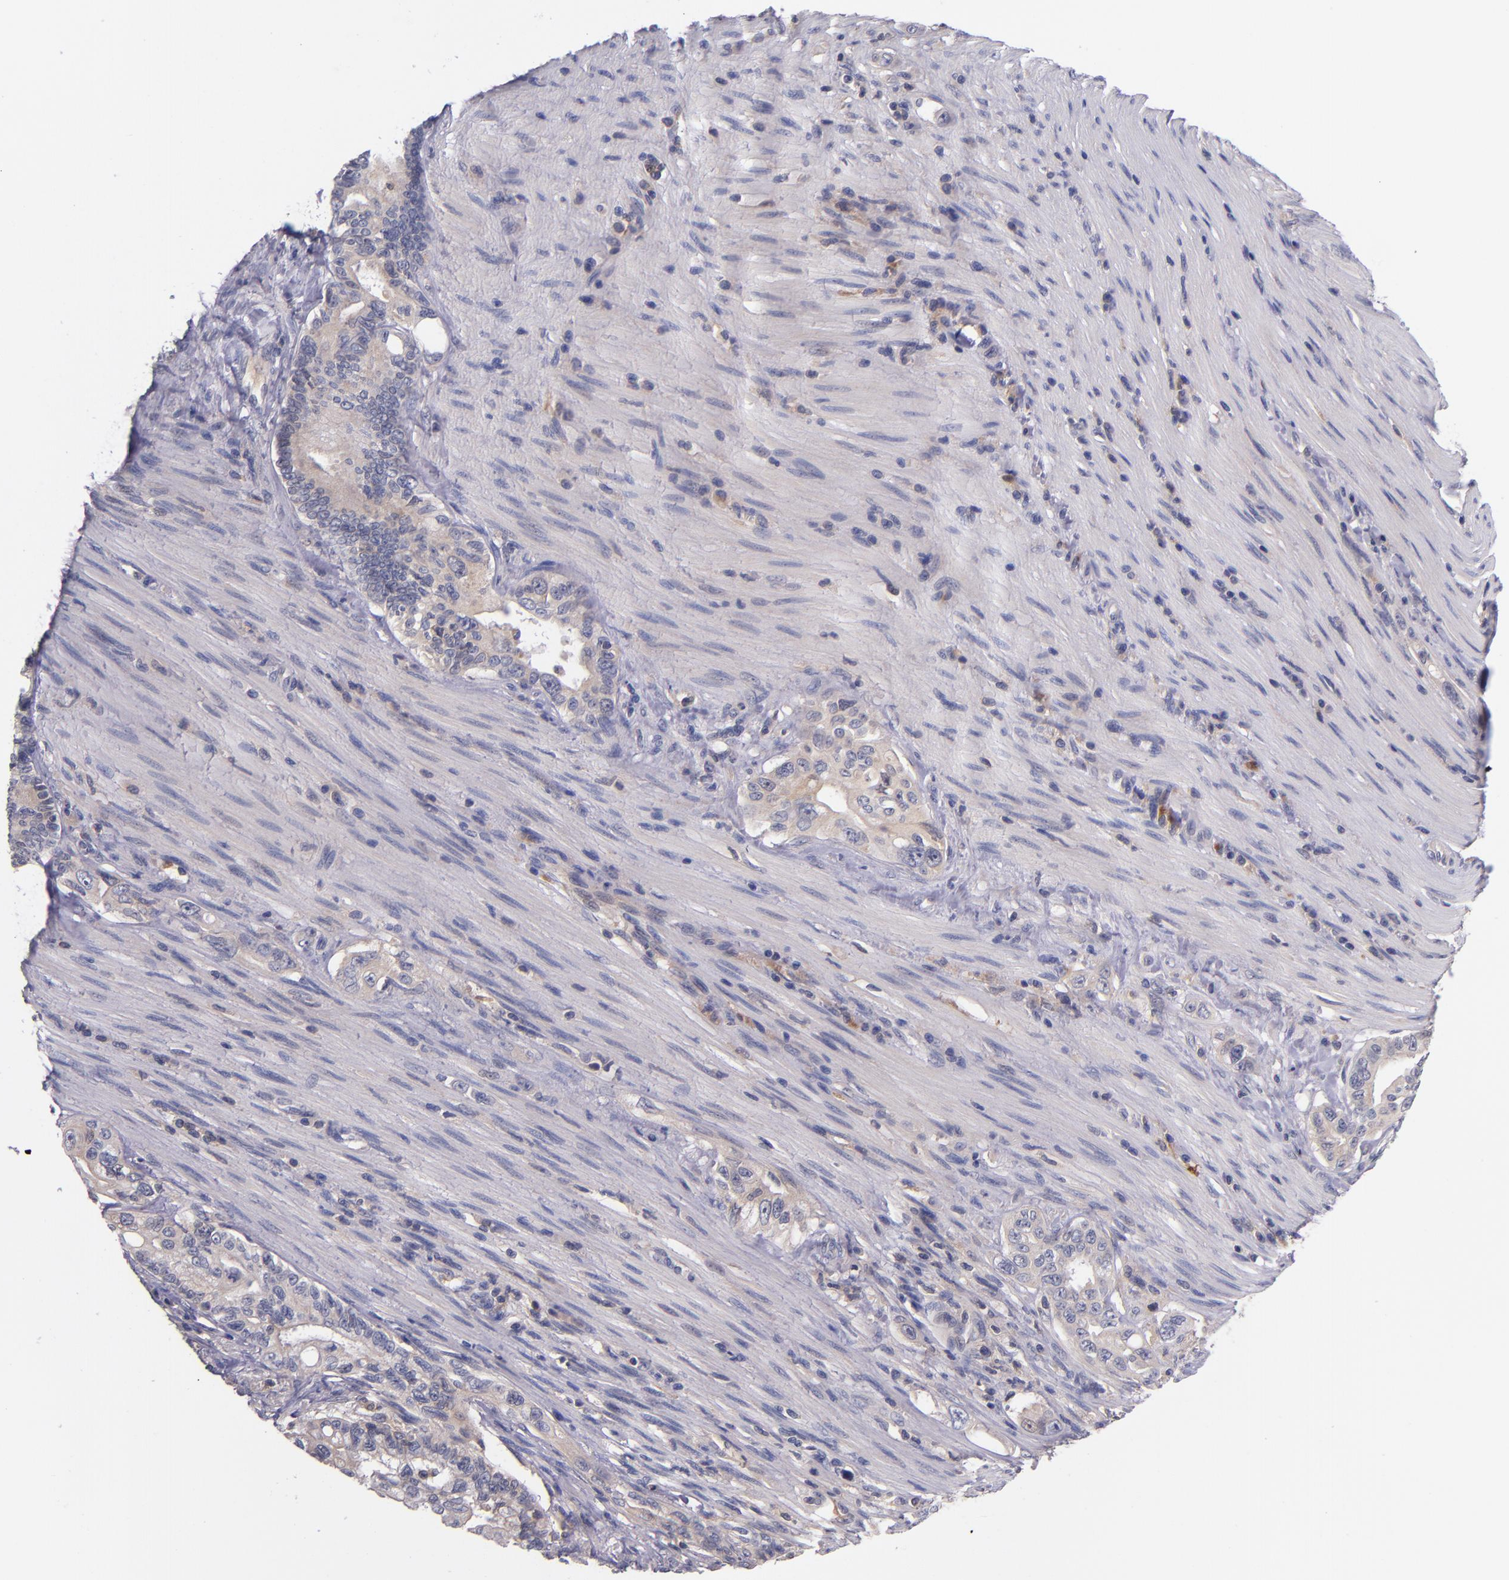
{"staining": {"intensity": "weak", "quantity": ">75%", "location": "cytoplasmic/membranous"}, "tissue": "pancreatic cancer", "cell_type": "Tumor cells", "image_type": "cancer", "snomed": [{"axis": "morphology", "description": "Normal tissue, NOS"}, {"axis": "topography", "description": "Pancreas"}], "caption": "Immunohistochemistry (IHC) (DAB) staining of pancreatic cancer displays weak cytoplasmic/membranous protein expression in approximately >75% of tumor cells.", "gene": "RBP4", "patient": {"sex": "male", "age": 42}}